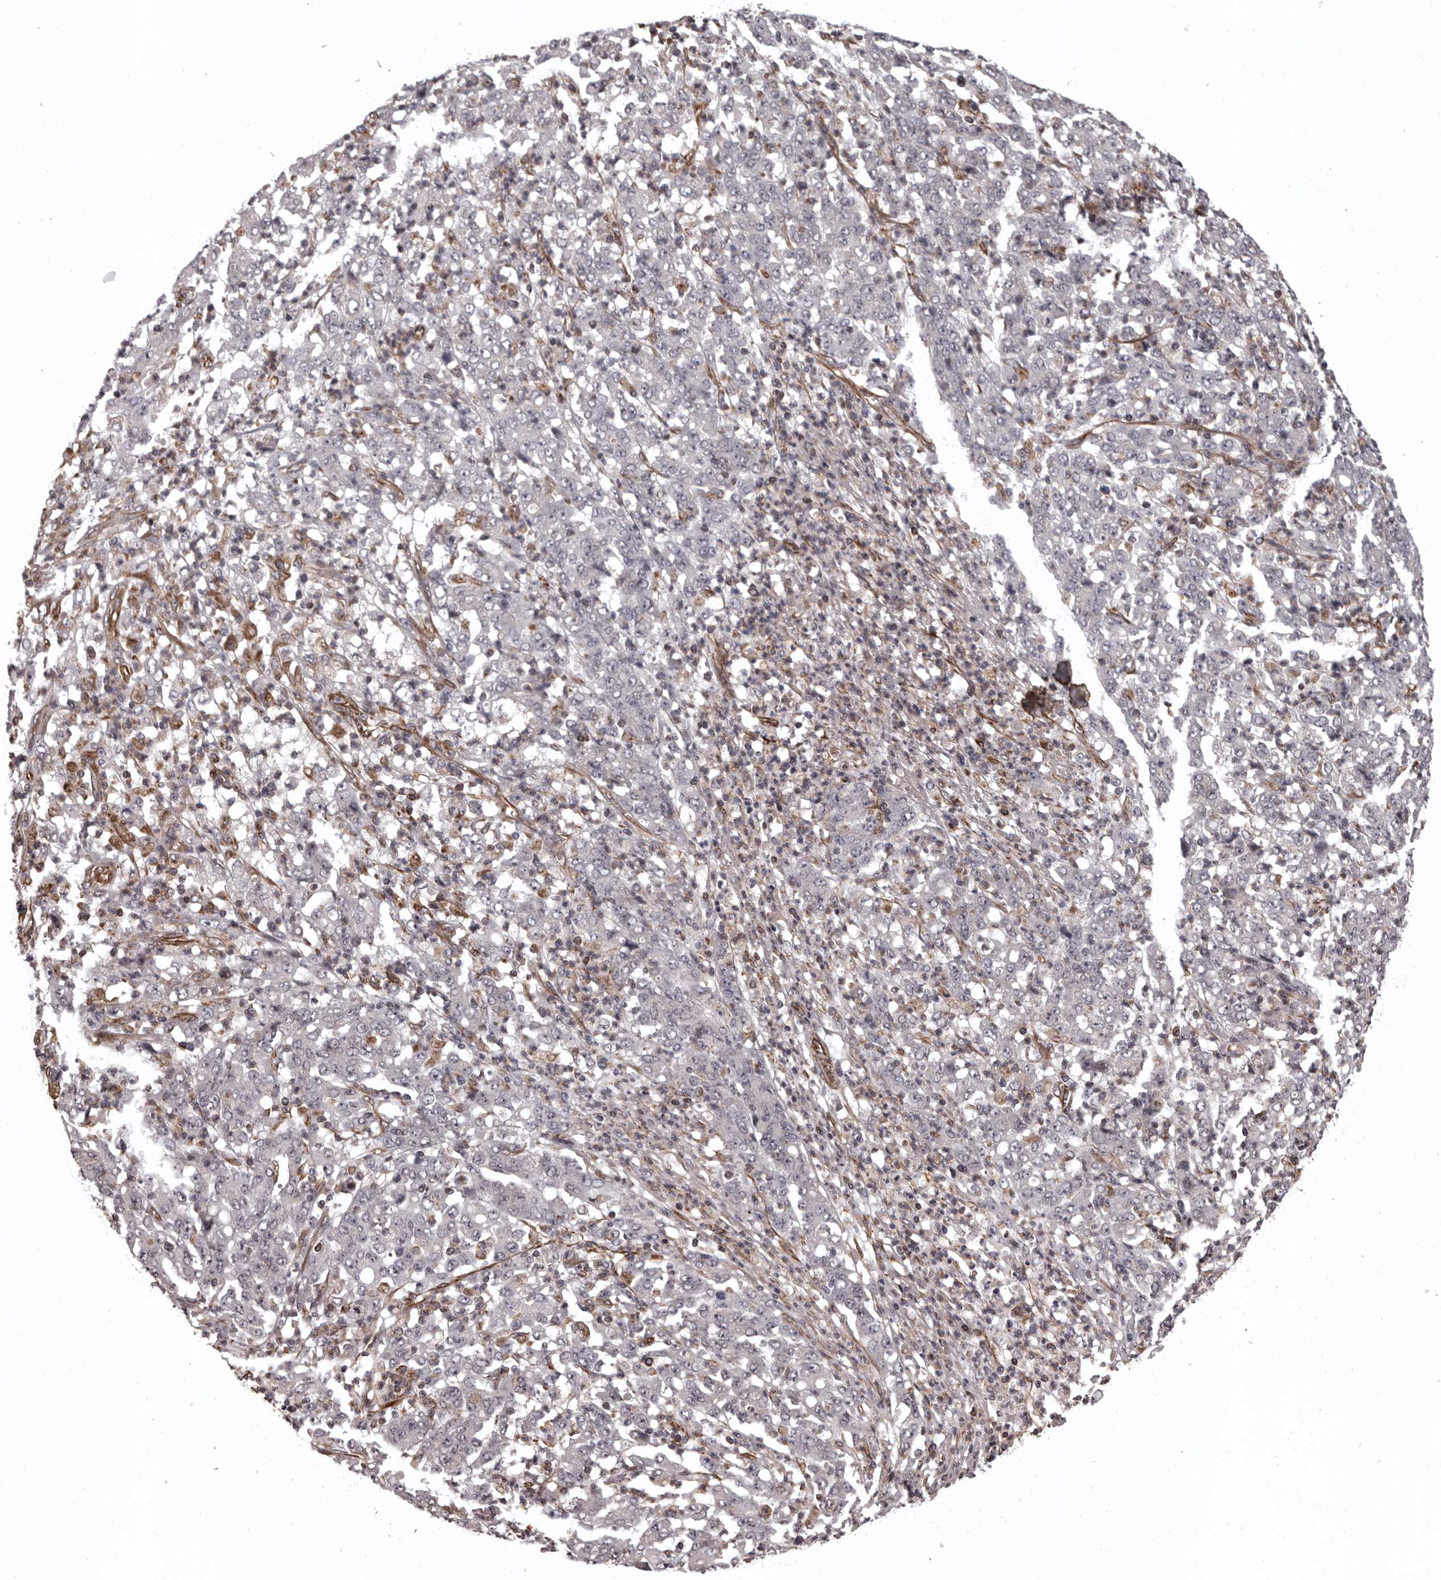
{"staining": {"intensity": "negative", "quantity": "none", "location": "none"}, "tissue": "stomach cancer", "cell_type": "Tumor cells", "image_type": "cancer", "snomed": [{"axis": "morphology", "description": "Adenocarcinoma, NOS"}, {"axis": "topography", "description": "Stomach, lower"}], "caption": "Immunohistochemical staining of human stomach cancer shows no significant positivity in tumor cells. Brightfield microscopy of immunohistochemistry (IHC) stained with DAB (brown) and hematoxylin (blue), captured at high magnification.", "gene": "FAAP100", "patient": {"sex": "female", "age": 71}}